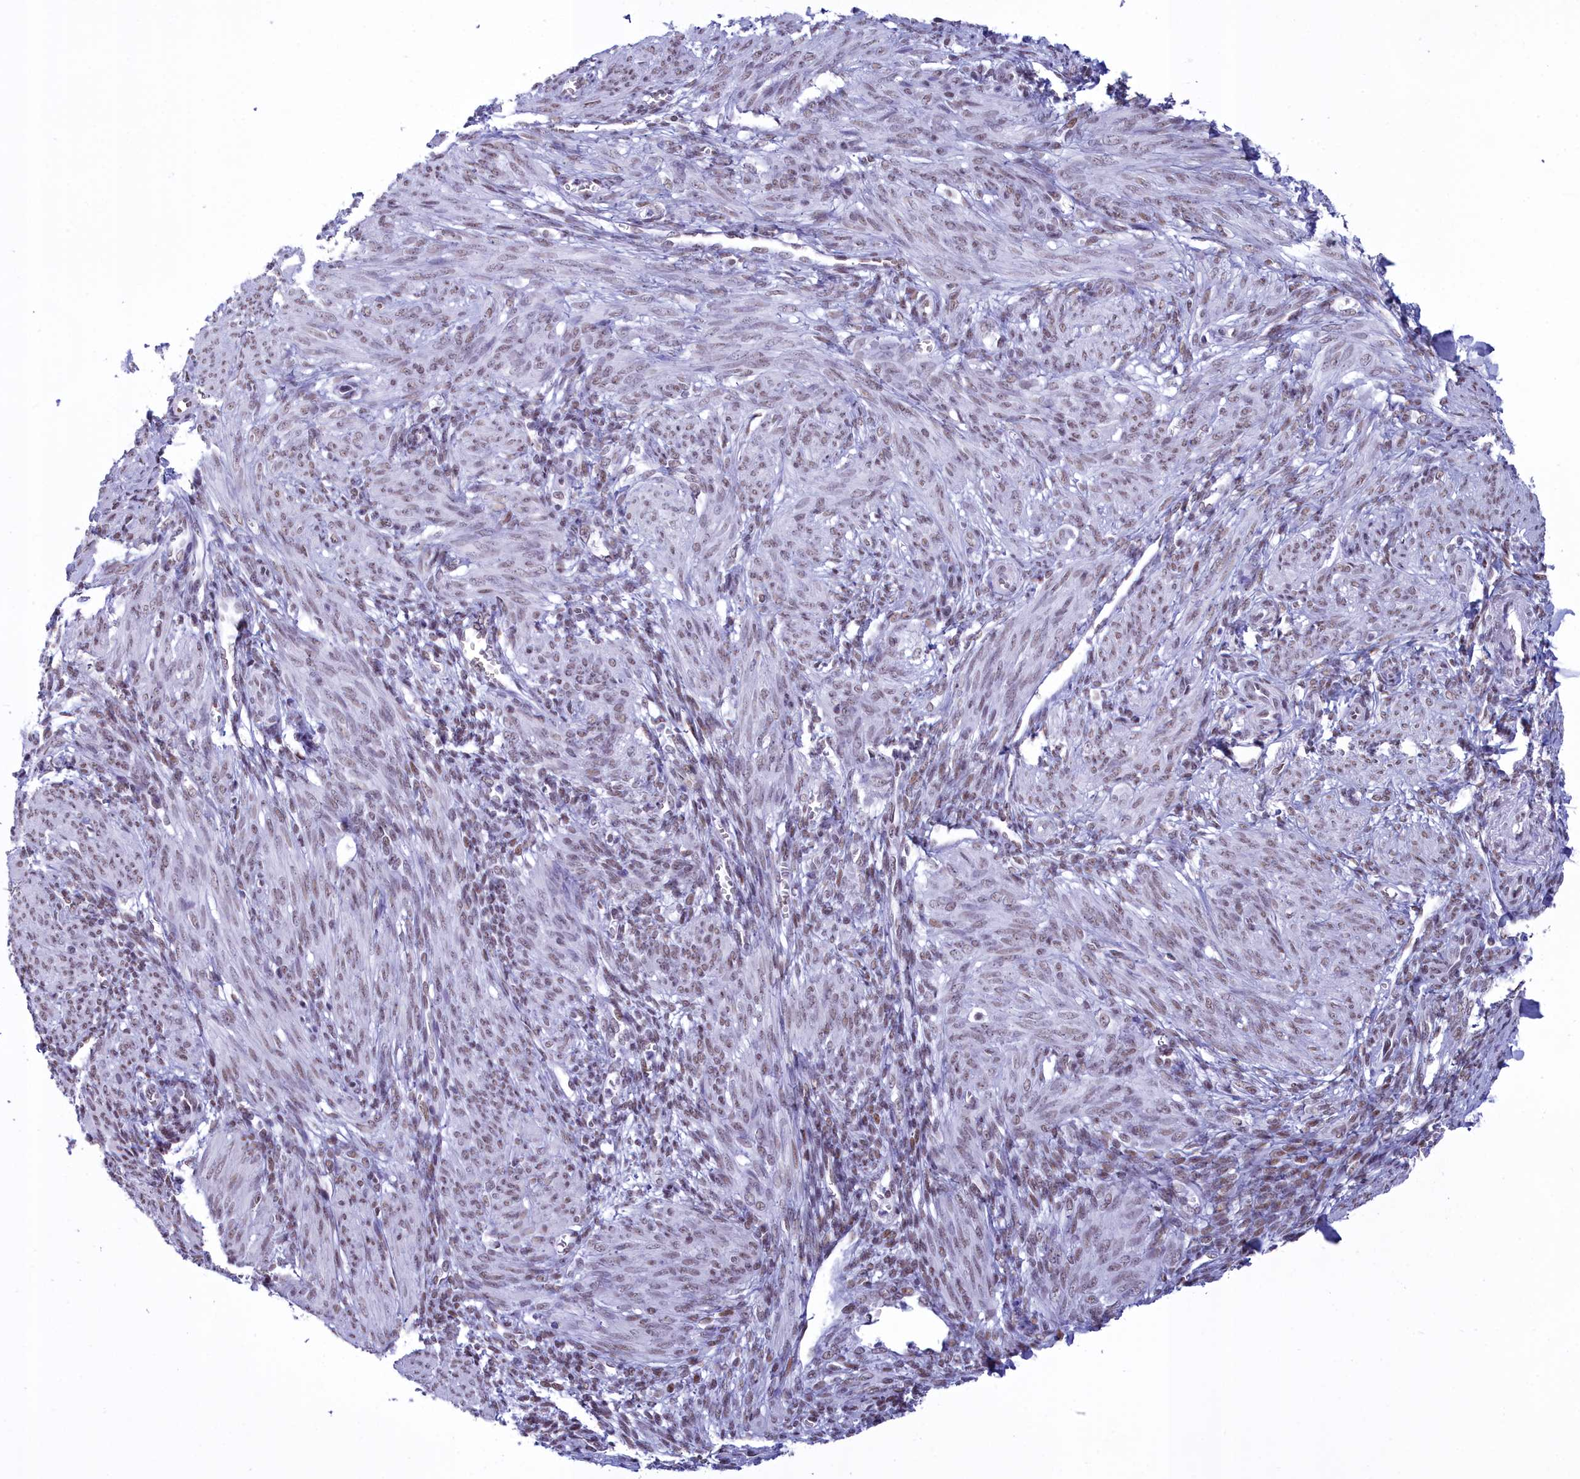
{"staining": {"intensity": "moderate", "quantity": "25%-75%", "location": "nuclear"}, "tissue": "smooth muscle", "cell_type": "Smooth muscle cells", "image_type": "normal", "snomed": [{"axis": "morphology", "description": "Normal tissue, NOS"}, {"axis": "topography", "description": "Smooth muscle"}], "caption": "A photomicrograph showing moderate nuclear staining in approximately 25%-75% of smooth muscle cells in unremarkable smooth muscle, as visualized by brown immunohistochemical staining.", "gene": "CDC26", "patient": {"sex": "female", "age": 39}}